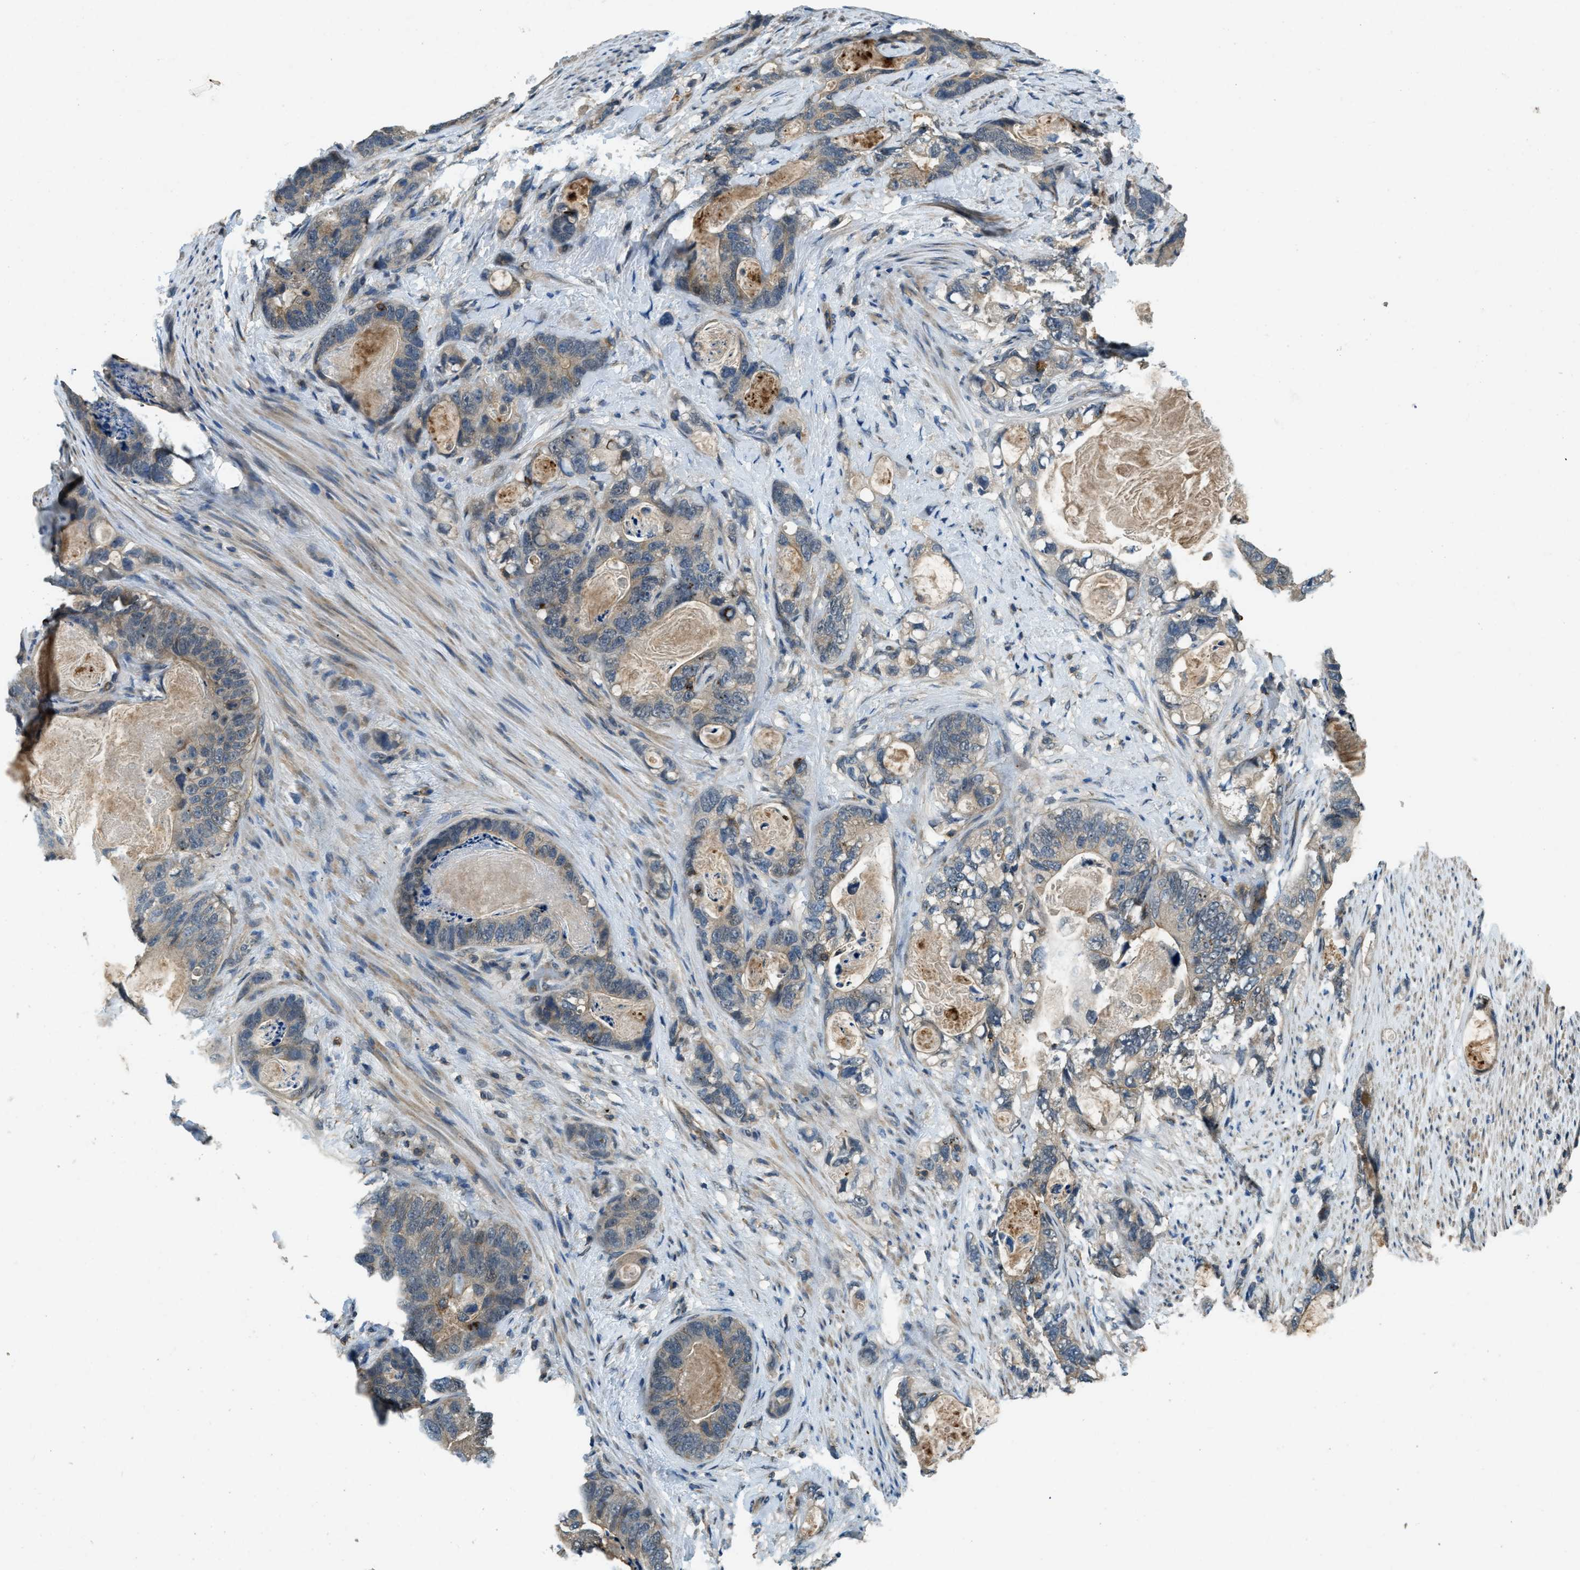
{"staining": {"intensity": "weak", "quantity": "<25%", "location": "cytoplasmic/membranous"}, "tissue": "stomach cancer", "cell_type": "Tumor cells", "image_type": "cancer", "snomed": [{"axis": "morphology", "description": "Normal tissue, NOS"}, {"axis": "morphology", "description": "Adenocarcinoma, NOS"}, {"axis": "topography", "description": "Stomach"}], "caption": "A photomicrograph of stomach adenocarcinoma stained for a protein shows no brown staining in tumor cells.", "gene": "ATP8B1", "patient": {"sex": "female", "age": 89}}